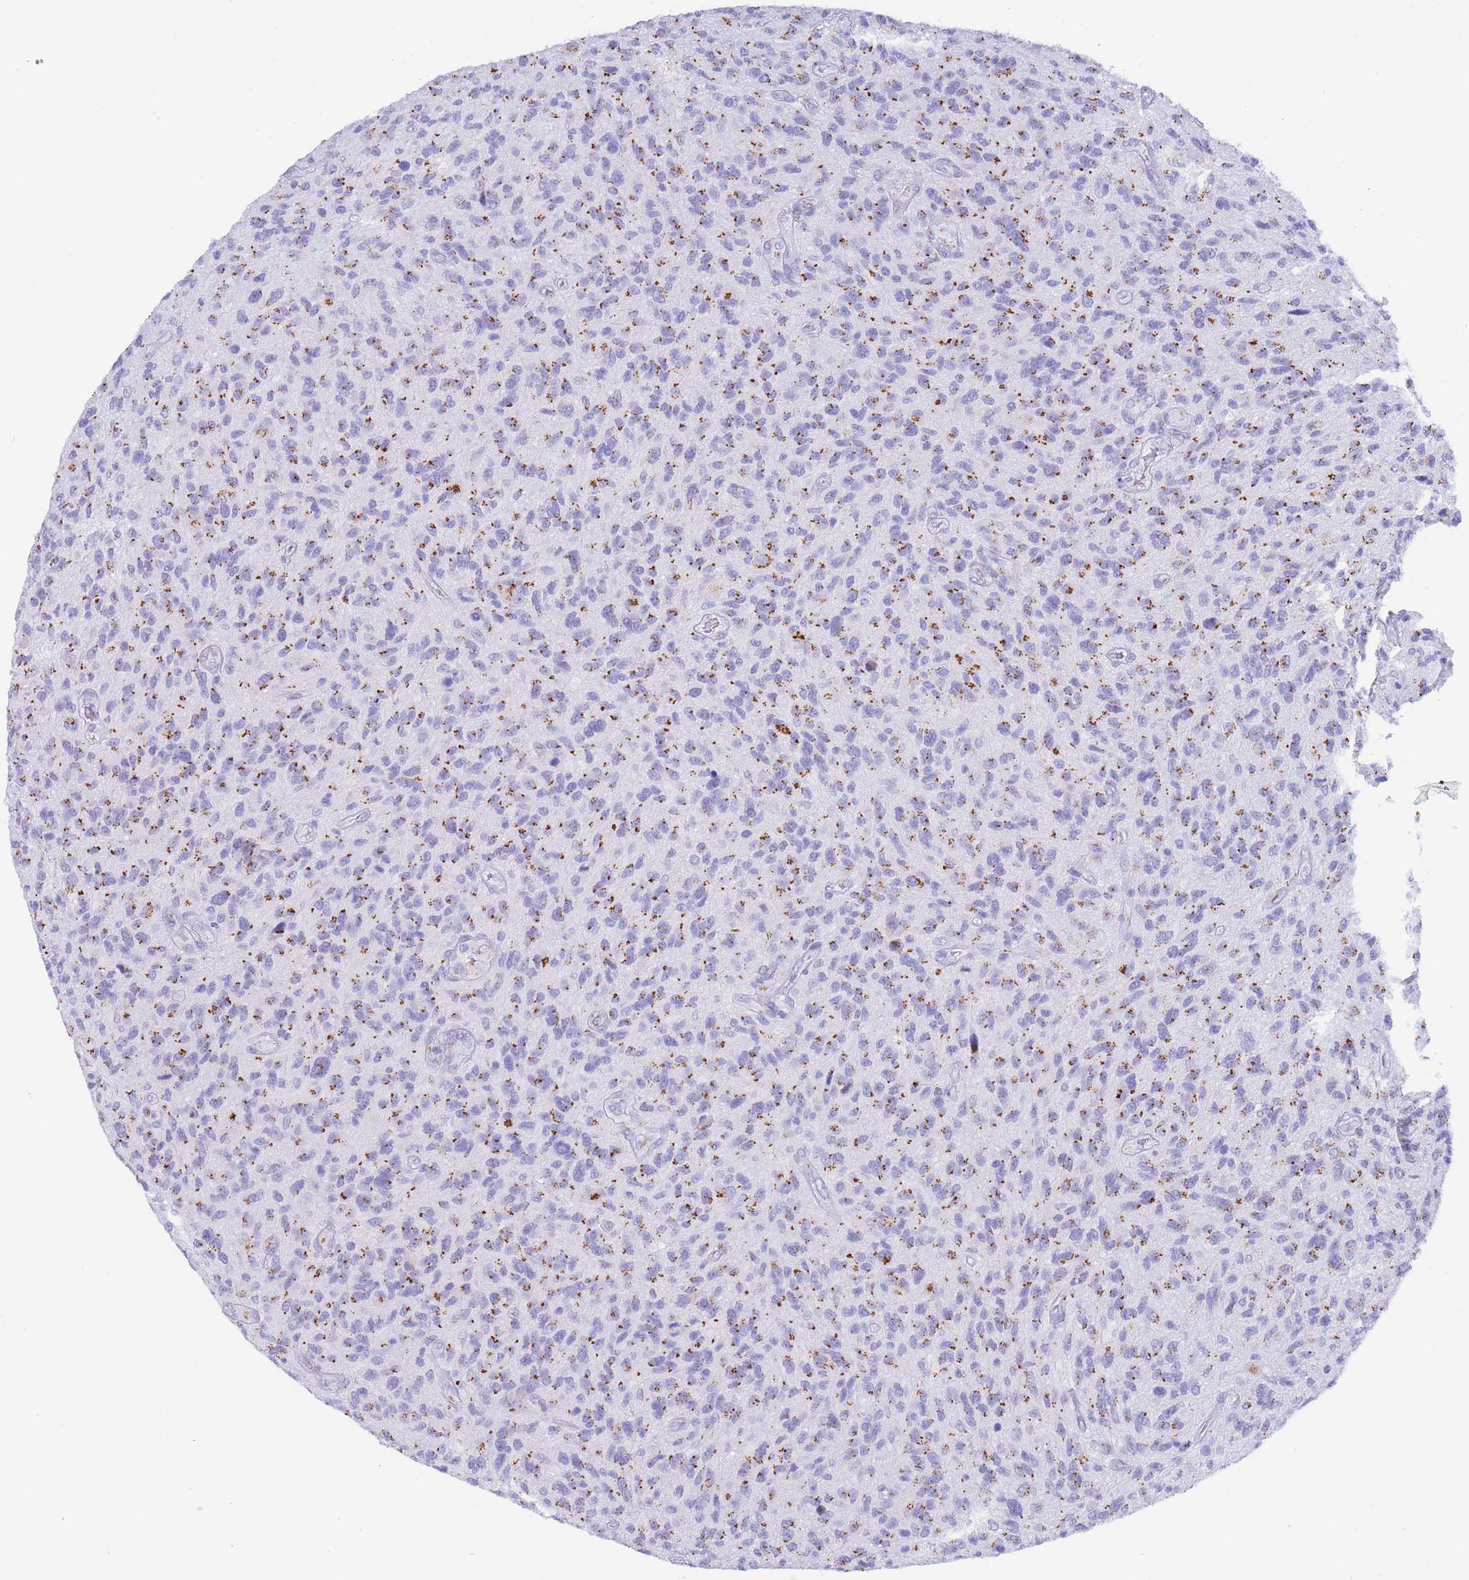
{"staining": {"intensity": "strong", "quantity": "25%-75%", "location": "cytoplasmic/membranous"}, "tissue": "glioma", "cell_type": "Tumor cells", "image_type": "cancer", "snomed": [{"axis": "morphology", "description": "Glioma, malignant, High grade"}, {"axis": "topography", "description": "Brain"}], "caption": "High-magnification brightfield microscopy of malignant glioma (high-grade) stained with DAB (3,3'-diaminobenzidine) (brown) and counterstained with hematoxylin (blue). tumor cells exhibit strong cytoplasmic/membranous positivity is present in approximately25%-75% of cells.", "gene": "FAM3C", "patient": {"sex": "male", "age": 47}}